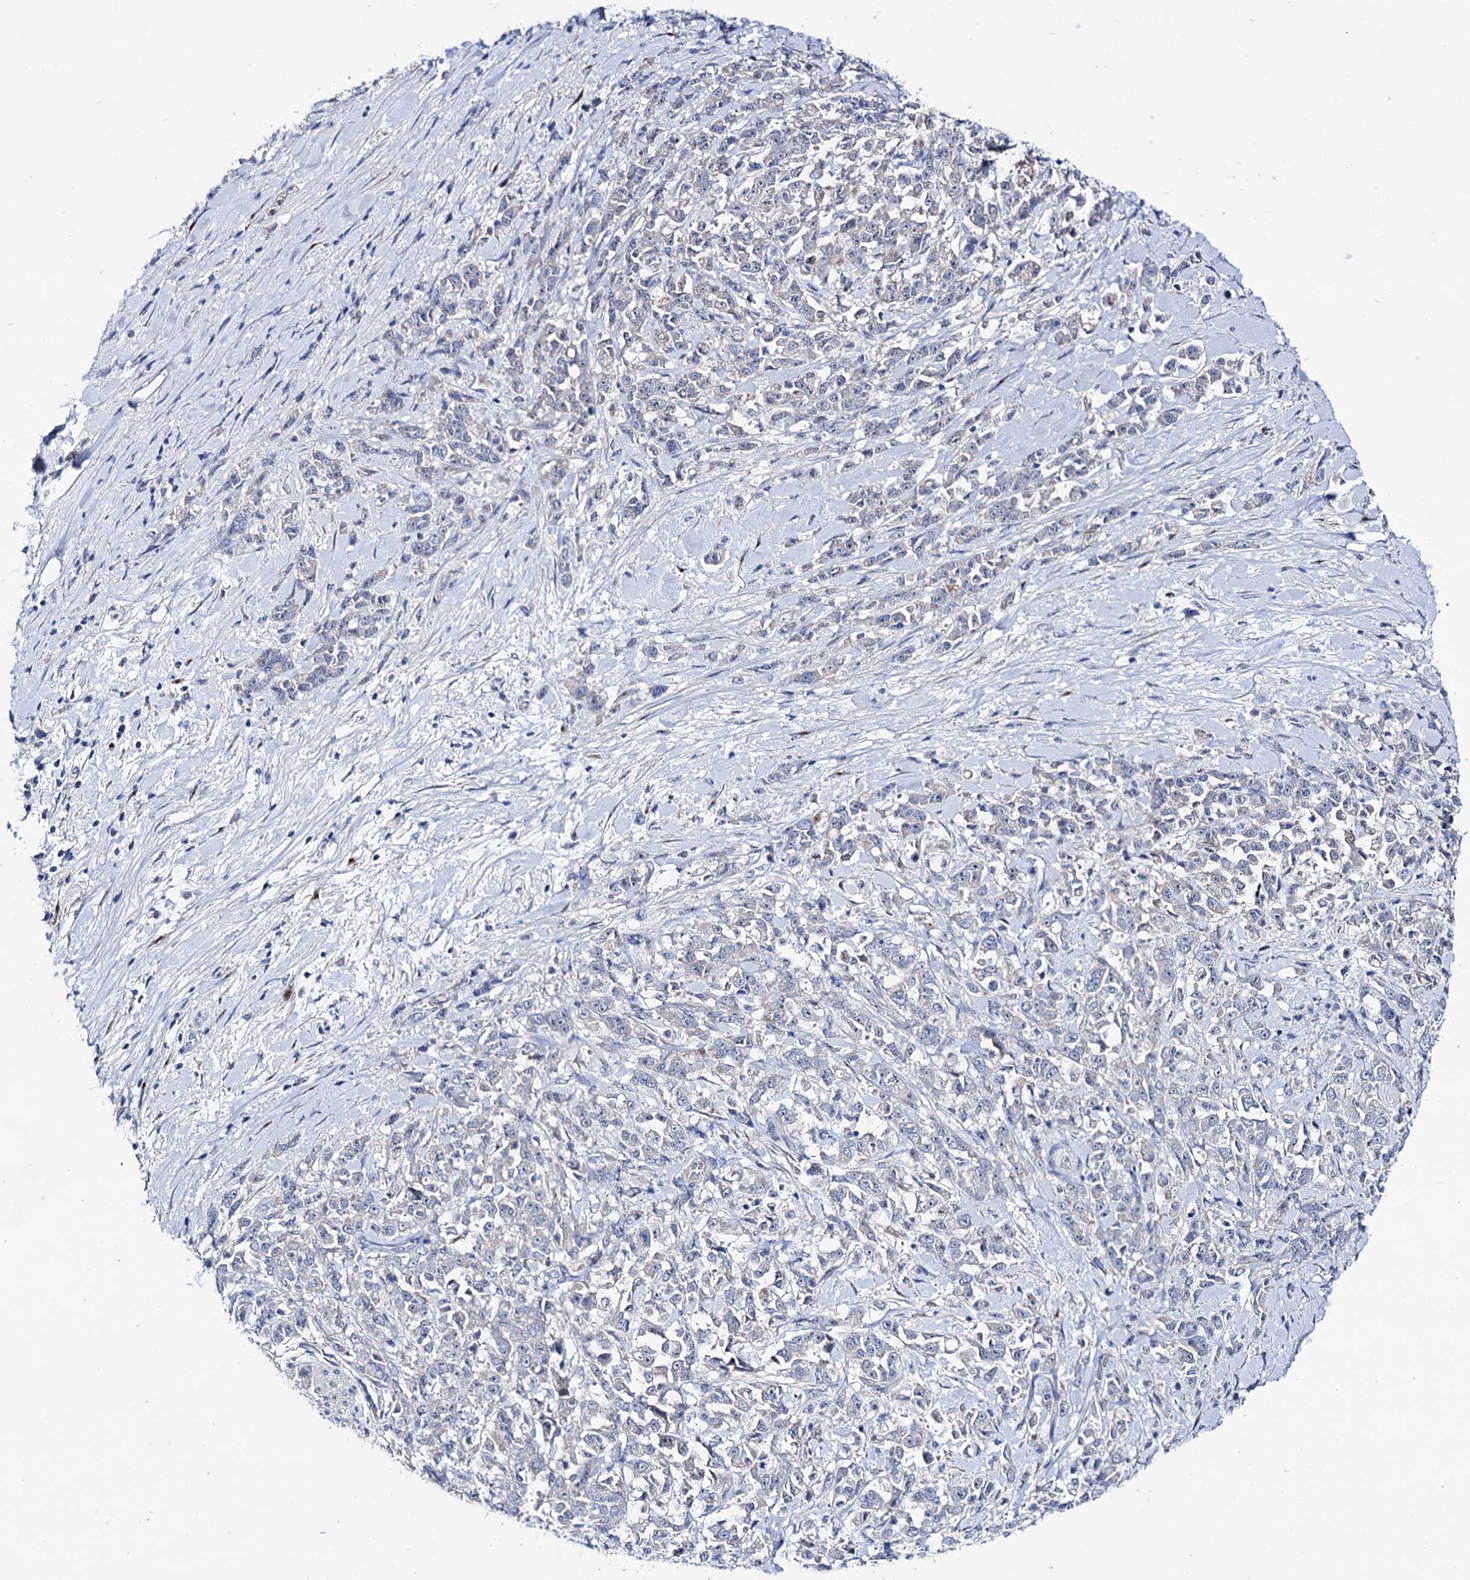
{"staining": {"intensity": "negative", "quantity": "none", "location": "none"}, "tissue": "pancreatic cancer", "cell_type": "Tumor cells", "image_type": "cancer", "snomed": [{"axis": "morphology", "description": "Normal tissue, NOS"}, {"axis": "morphology", "description": "Adenocarcinoma, NOS"}, {"axis": "topography", "description": "Pancreas"}], "caption": "Protein analysis of adenocarcinoma (pancreatic) demonstrates no significant staining in tumor cells. (Stains: DAB immunohistochemistry (IHC) with hematoxylin counter stain, Microscopy: brightfield microscopy at high magnification).", "gene": "SHROOM1", "patient": {"sex": "female", "age": 64}}